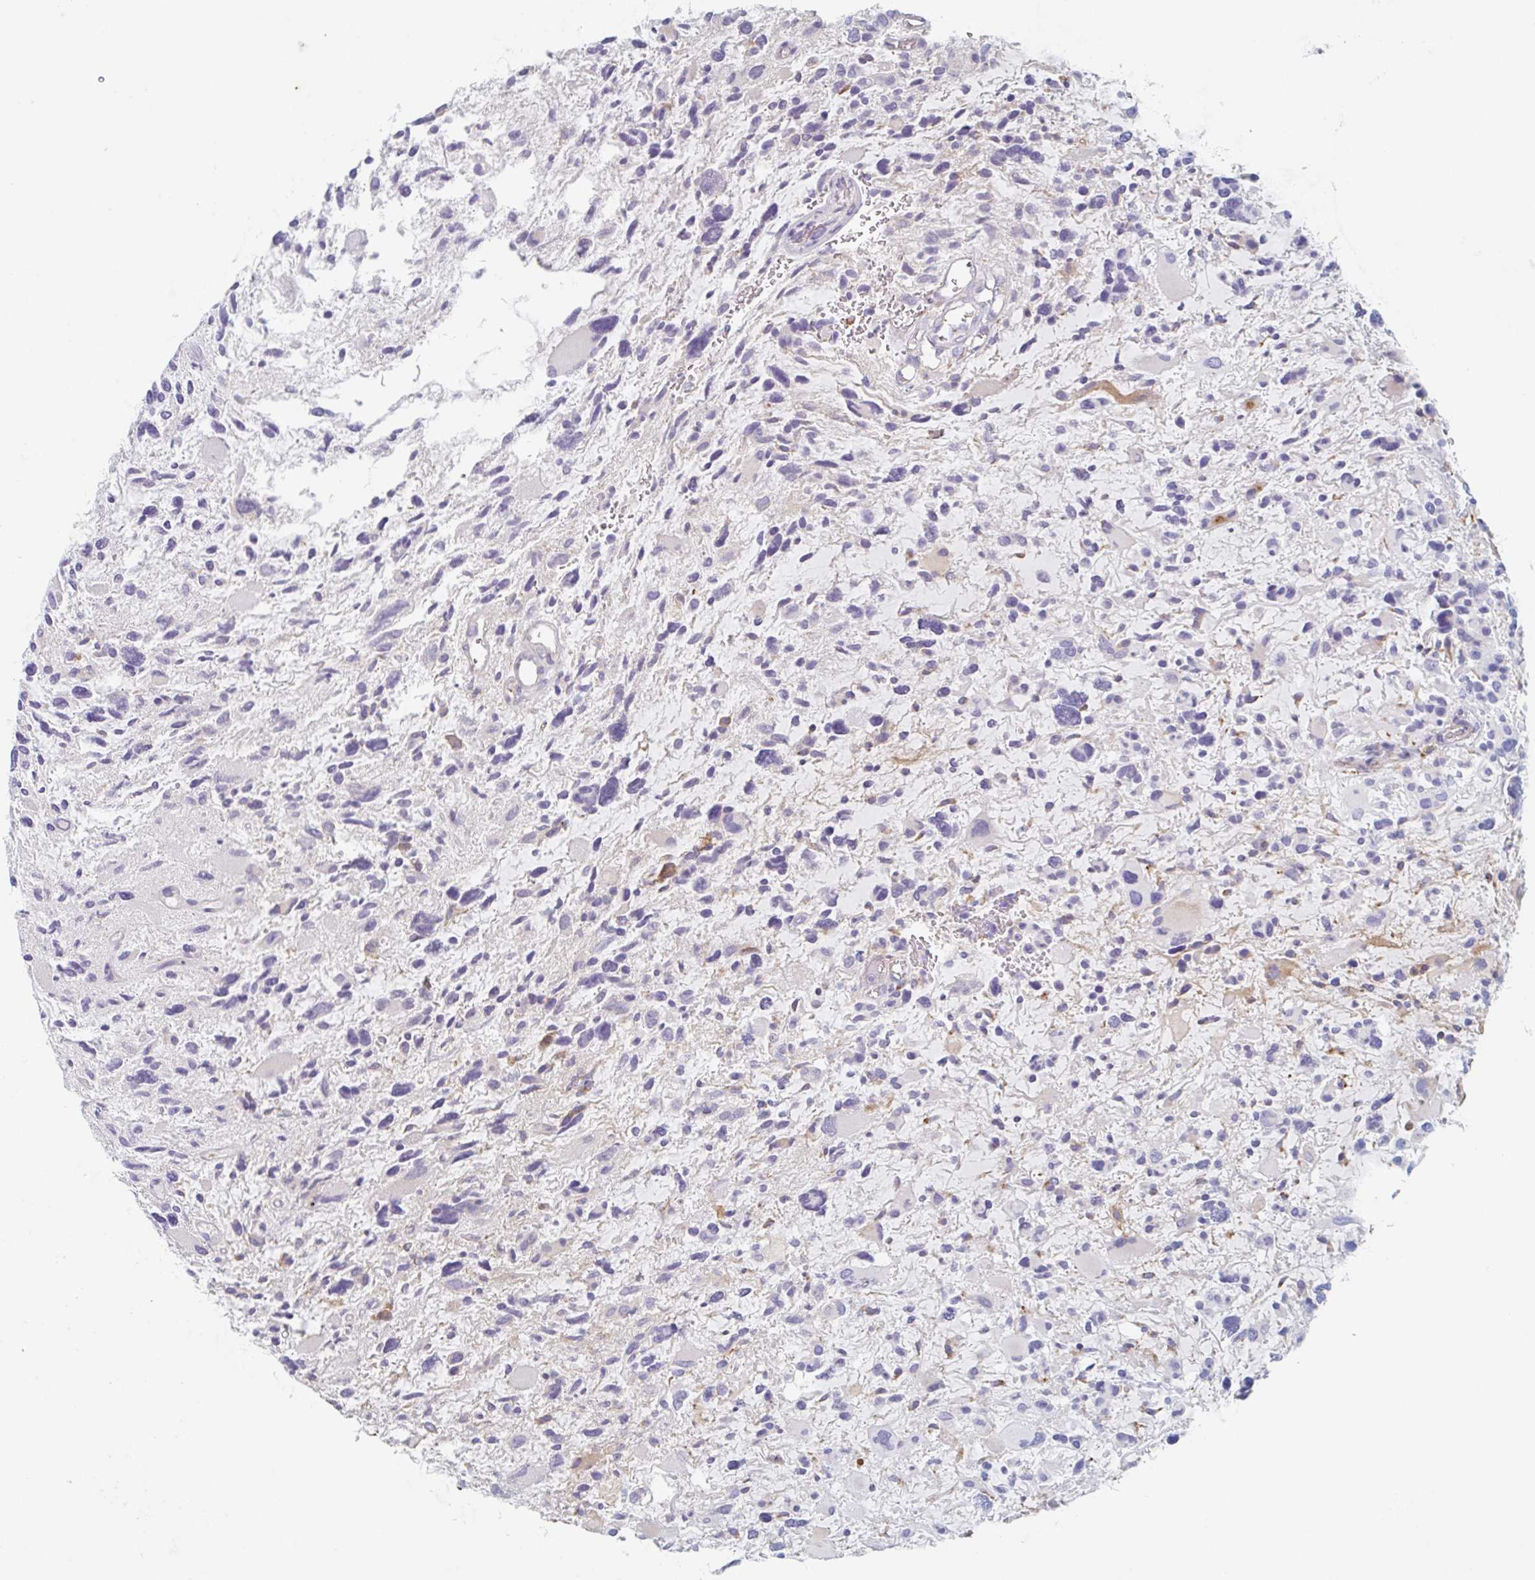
{"staining": {"intensity": "negative", "quantity": "none", "location": "none"}, "tissue": "glioma", "cell_type": "Tumor cells", "image_type": "cancer", "snomed": [{"axis": "morphology", "description": "Glioma, malignant, High grade"}, {"axis": "topography", "description": "Brain"}], "caption": "A photomicrograph of glioma stained for a protein shows no brown staining in tumor cells.", "gene": "MANBA", "patient": {"sex": "female", "age": 11}}